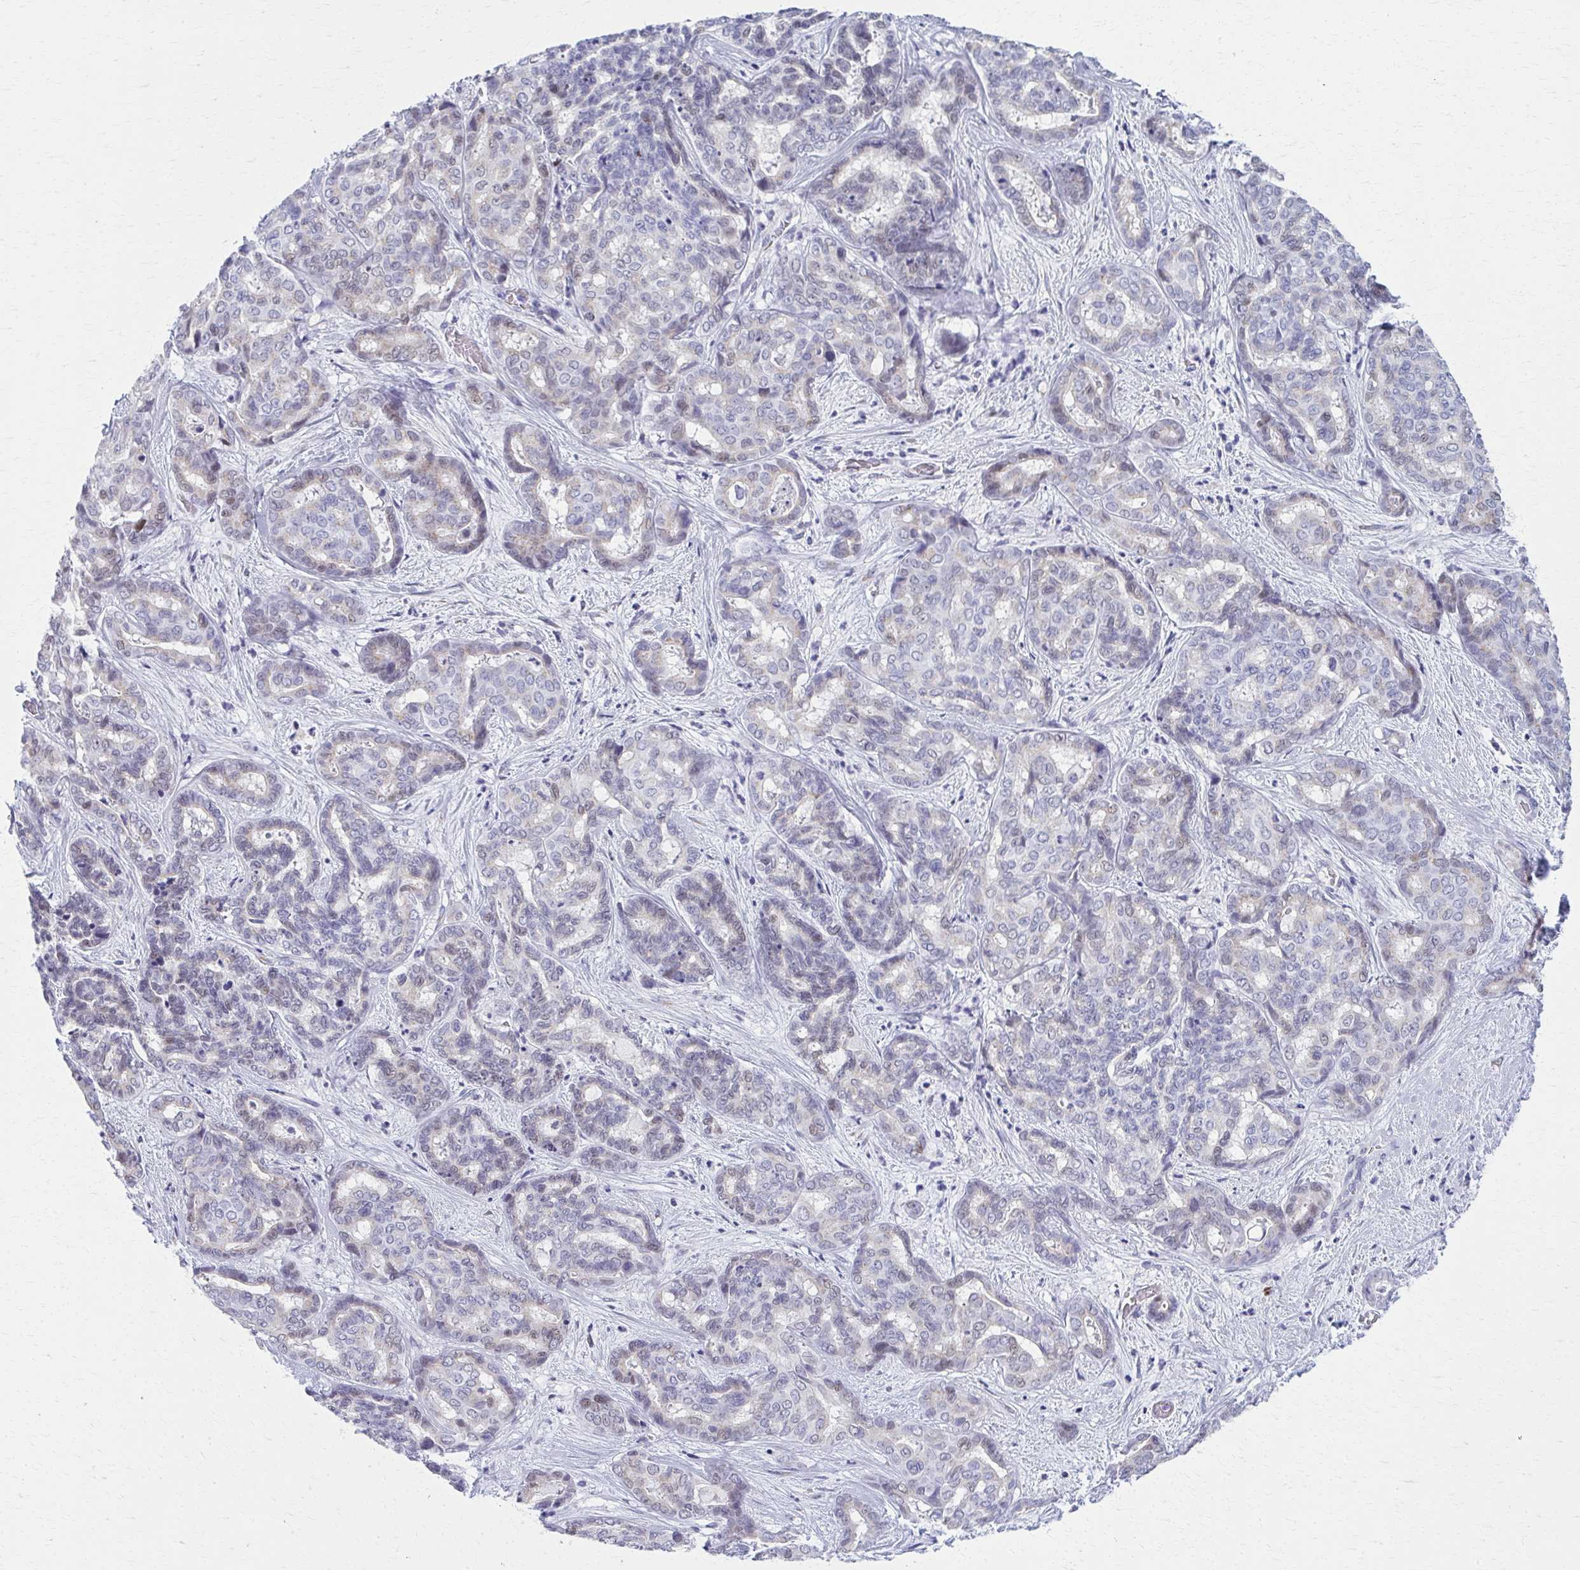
{"staining": {"intensity": "negative", "quantity": "none", "location": "none"}, "tissue": "liver cancer", "cell_type": "Tumor cells", "image_type": "cancer", "snomed": [{"axis": "morphology", "description": "Cholangiocarcinoma"}, {"axis": "topography", "description": "Liver"}], "caption": "Immunohistochemistry (IHC) histopathology image of neoplastic tissue: human liver cancer stained with DAB shows no significant protein expression in tumor cells. The staining was performed using DAB (3,3'-diaminobenzidine) to visualize the protein expression in brown, while the nuclei were stained in blue with hematoxylin (Magnification: 20x).", "gene": "SCLY", "patient": {"sex": "female", "age": 64}}